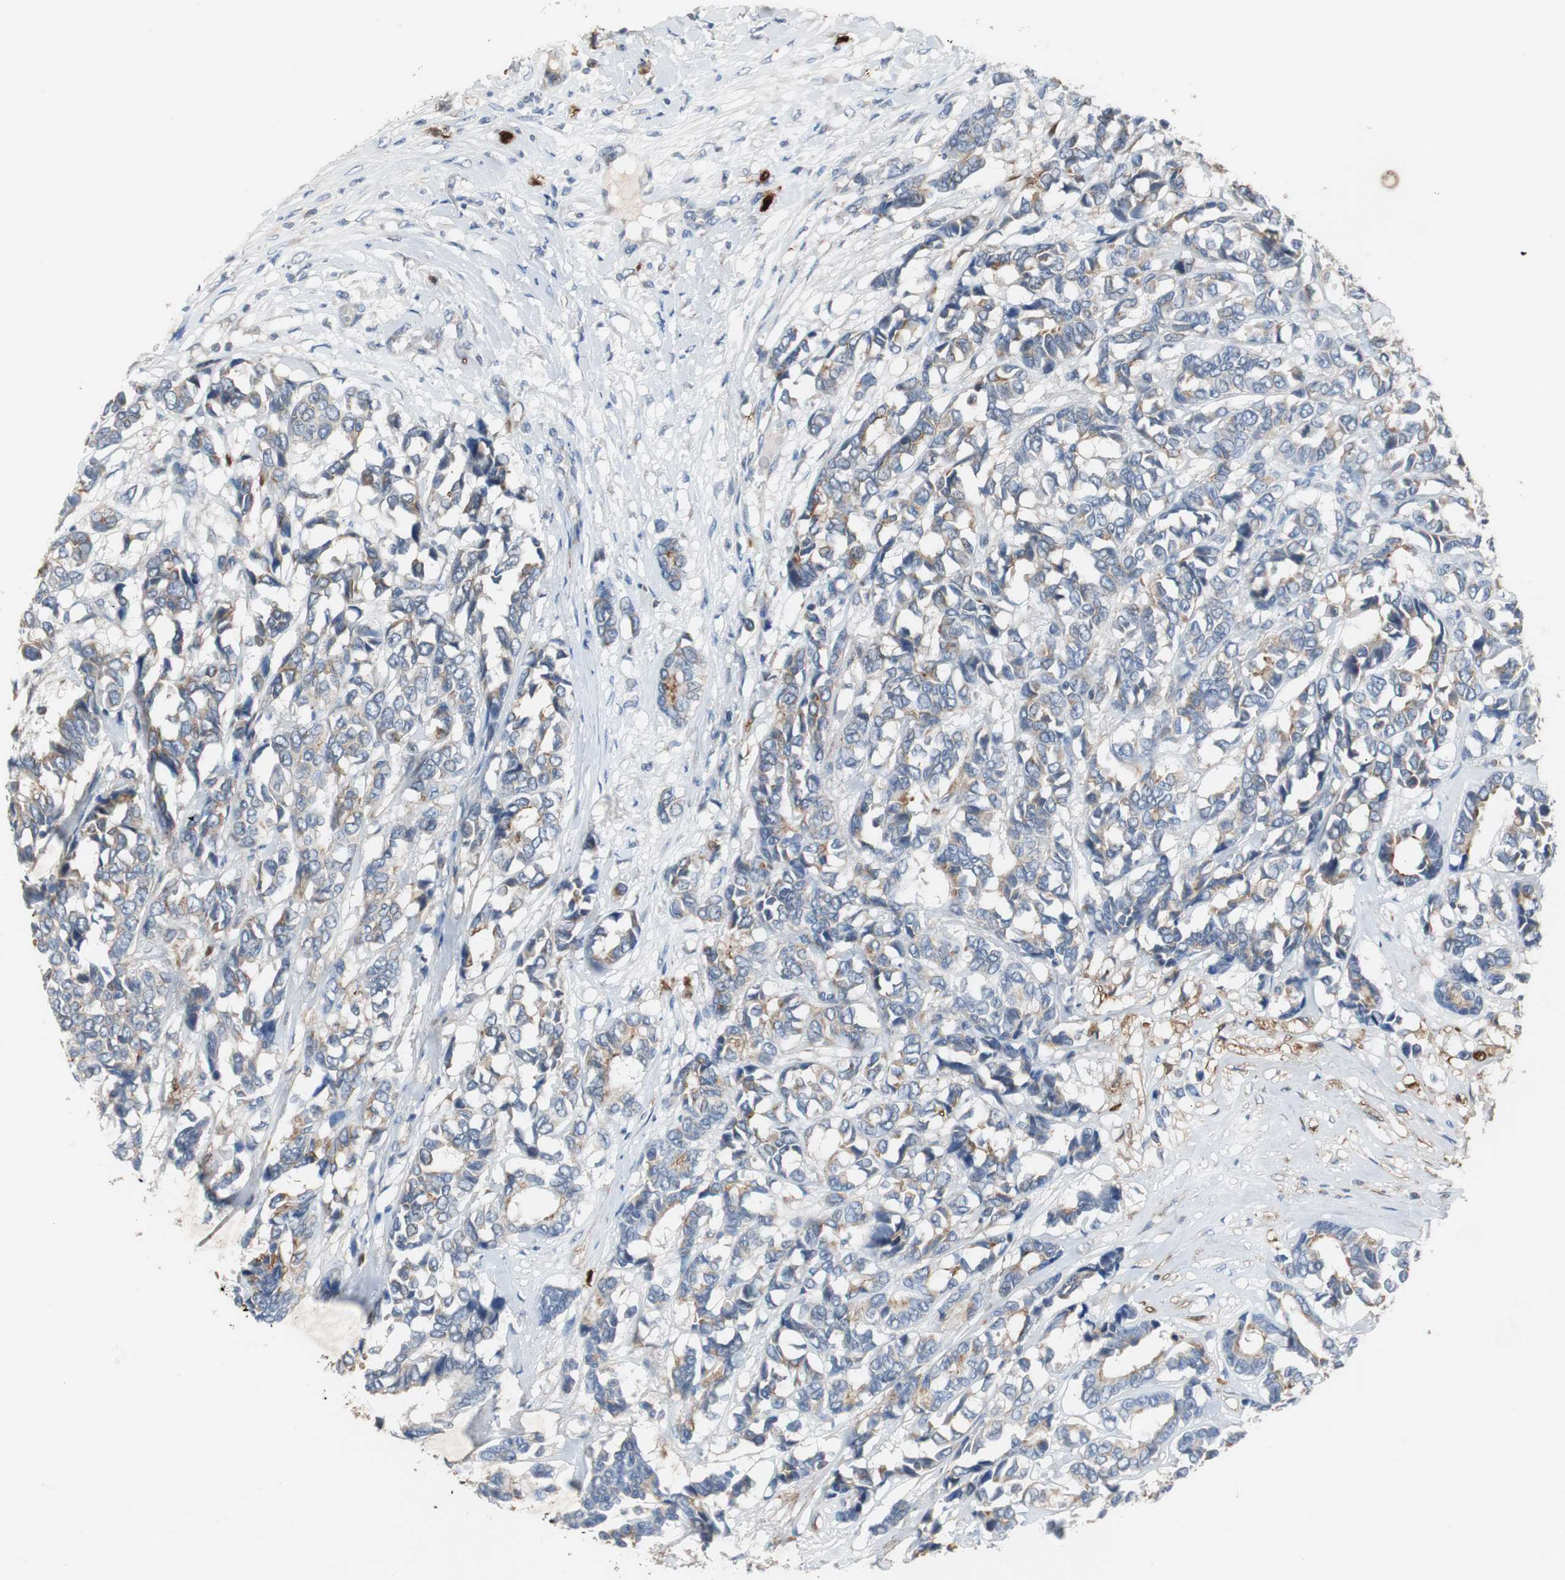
{"staining": {"intensity": "moderate", "quantity": "<25%", "location": "cytoplasmic/membranous"}, "tissue": "breast cancer", "cell_type": "Tumor cells", "image_type": "cancer", "snomed": [{"axis": "morphology", "description": "Duct carcinoma"}, {"axis": "topography", "description": "Breast"}], "caption": "Tumor cells demonstrate low levels of moderate cytoplasmic/membranous positivity in approximately <25% of cells in human breast infiltrating ductal carcinoma.", "gene": "CALB2", "patient": {"sex": "female", "age": 87}}